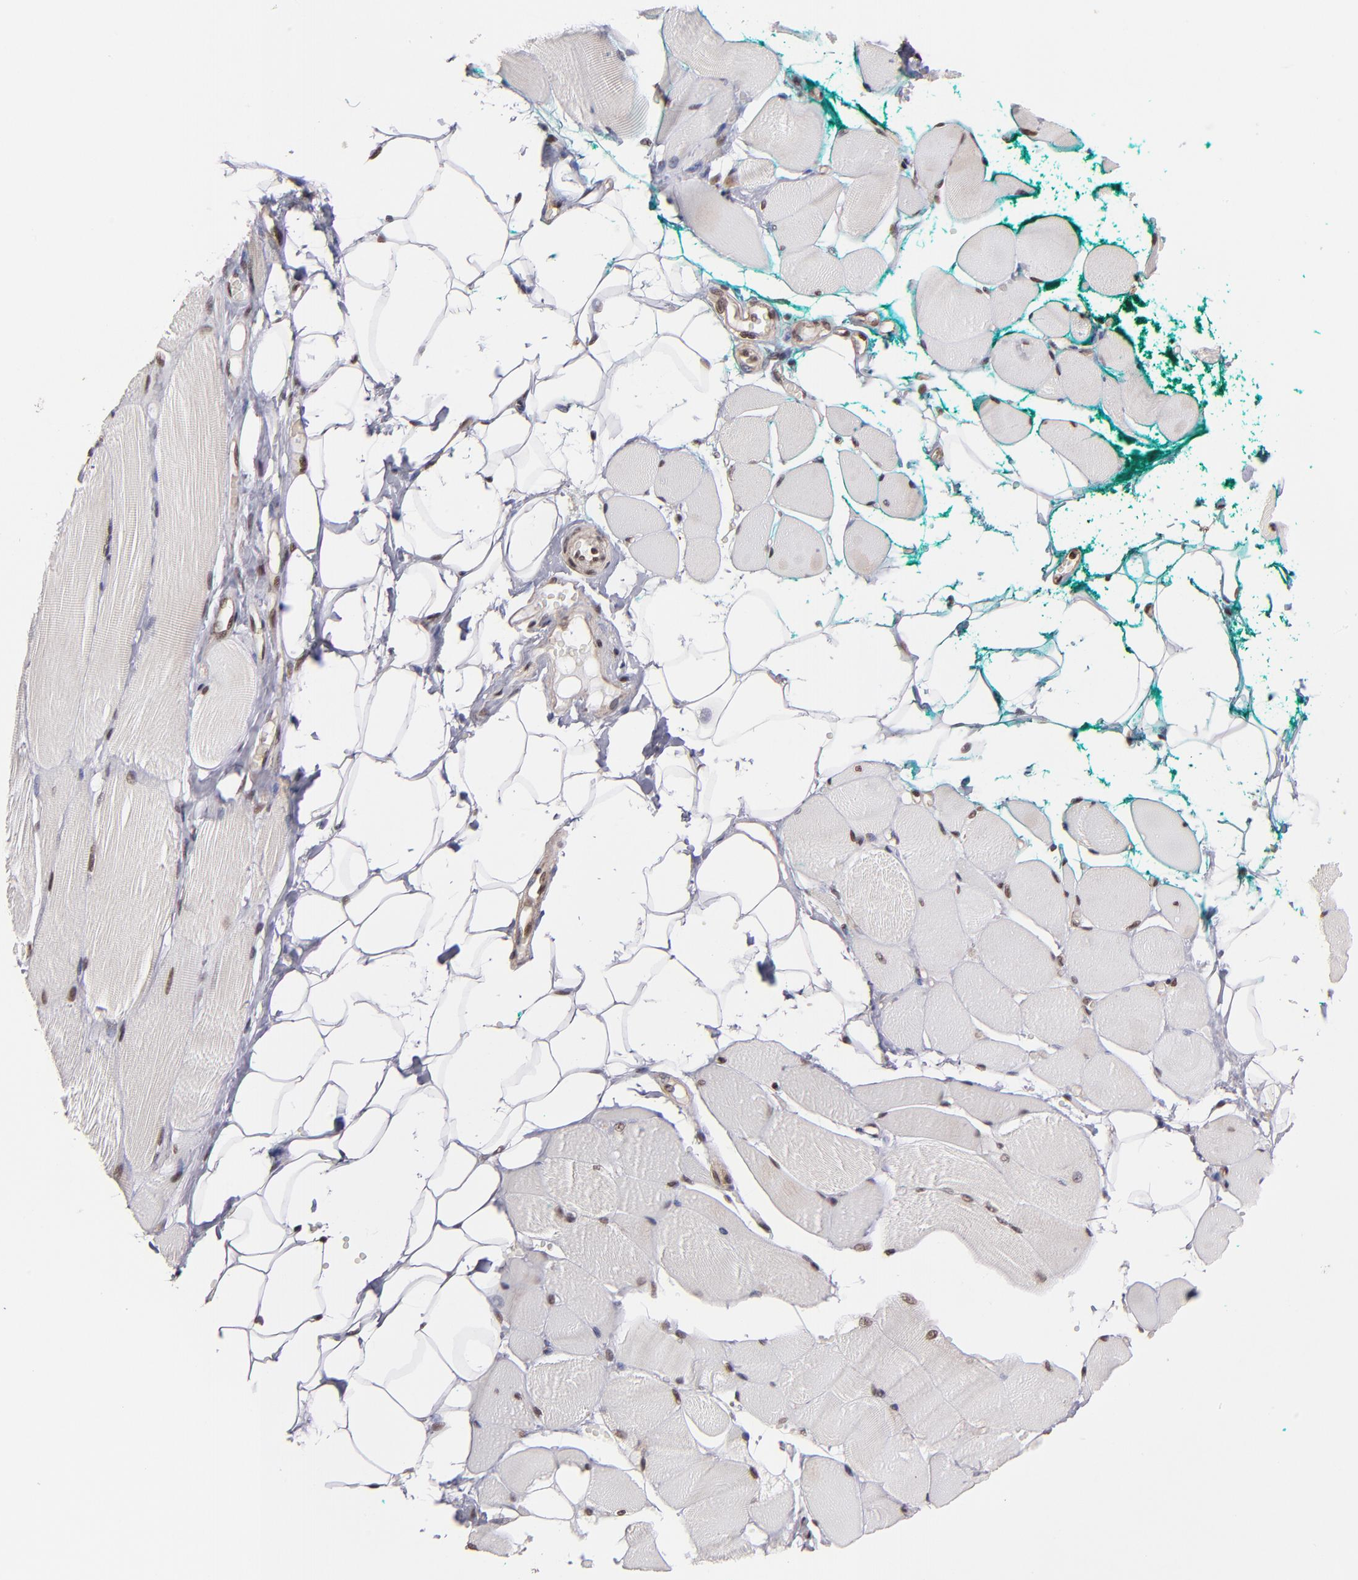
{"staining": {"intensity": "moderate", "quantity": ">75%", "location": "nuclear"}, "tissue": "skeletal muscle", "cell_type": "Myocytes", "image_type": "normal", "snomed": [{"axis": "morphology", "description": "Normal tissue, NOS"}, {"axis": "topography", "description": "Skeletal muscle"}, {"axis": "topography", "description": "Peripheral nerve tissue"}], "caption": "Human skeletal muscle stained for a protein (brown) shows moderate nuclear positive staining in about >75% of myocytes.", "gene": "TERF2", "patient": {"sex": "female", "age": 84}}